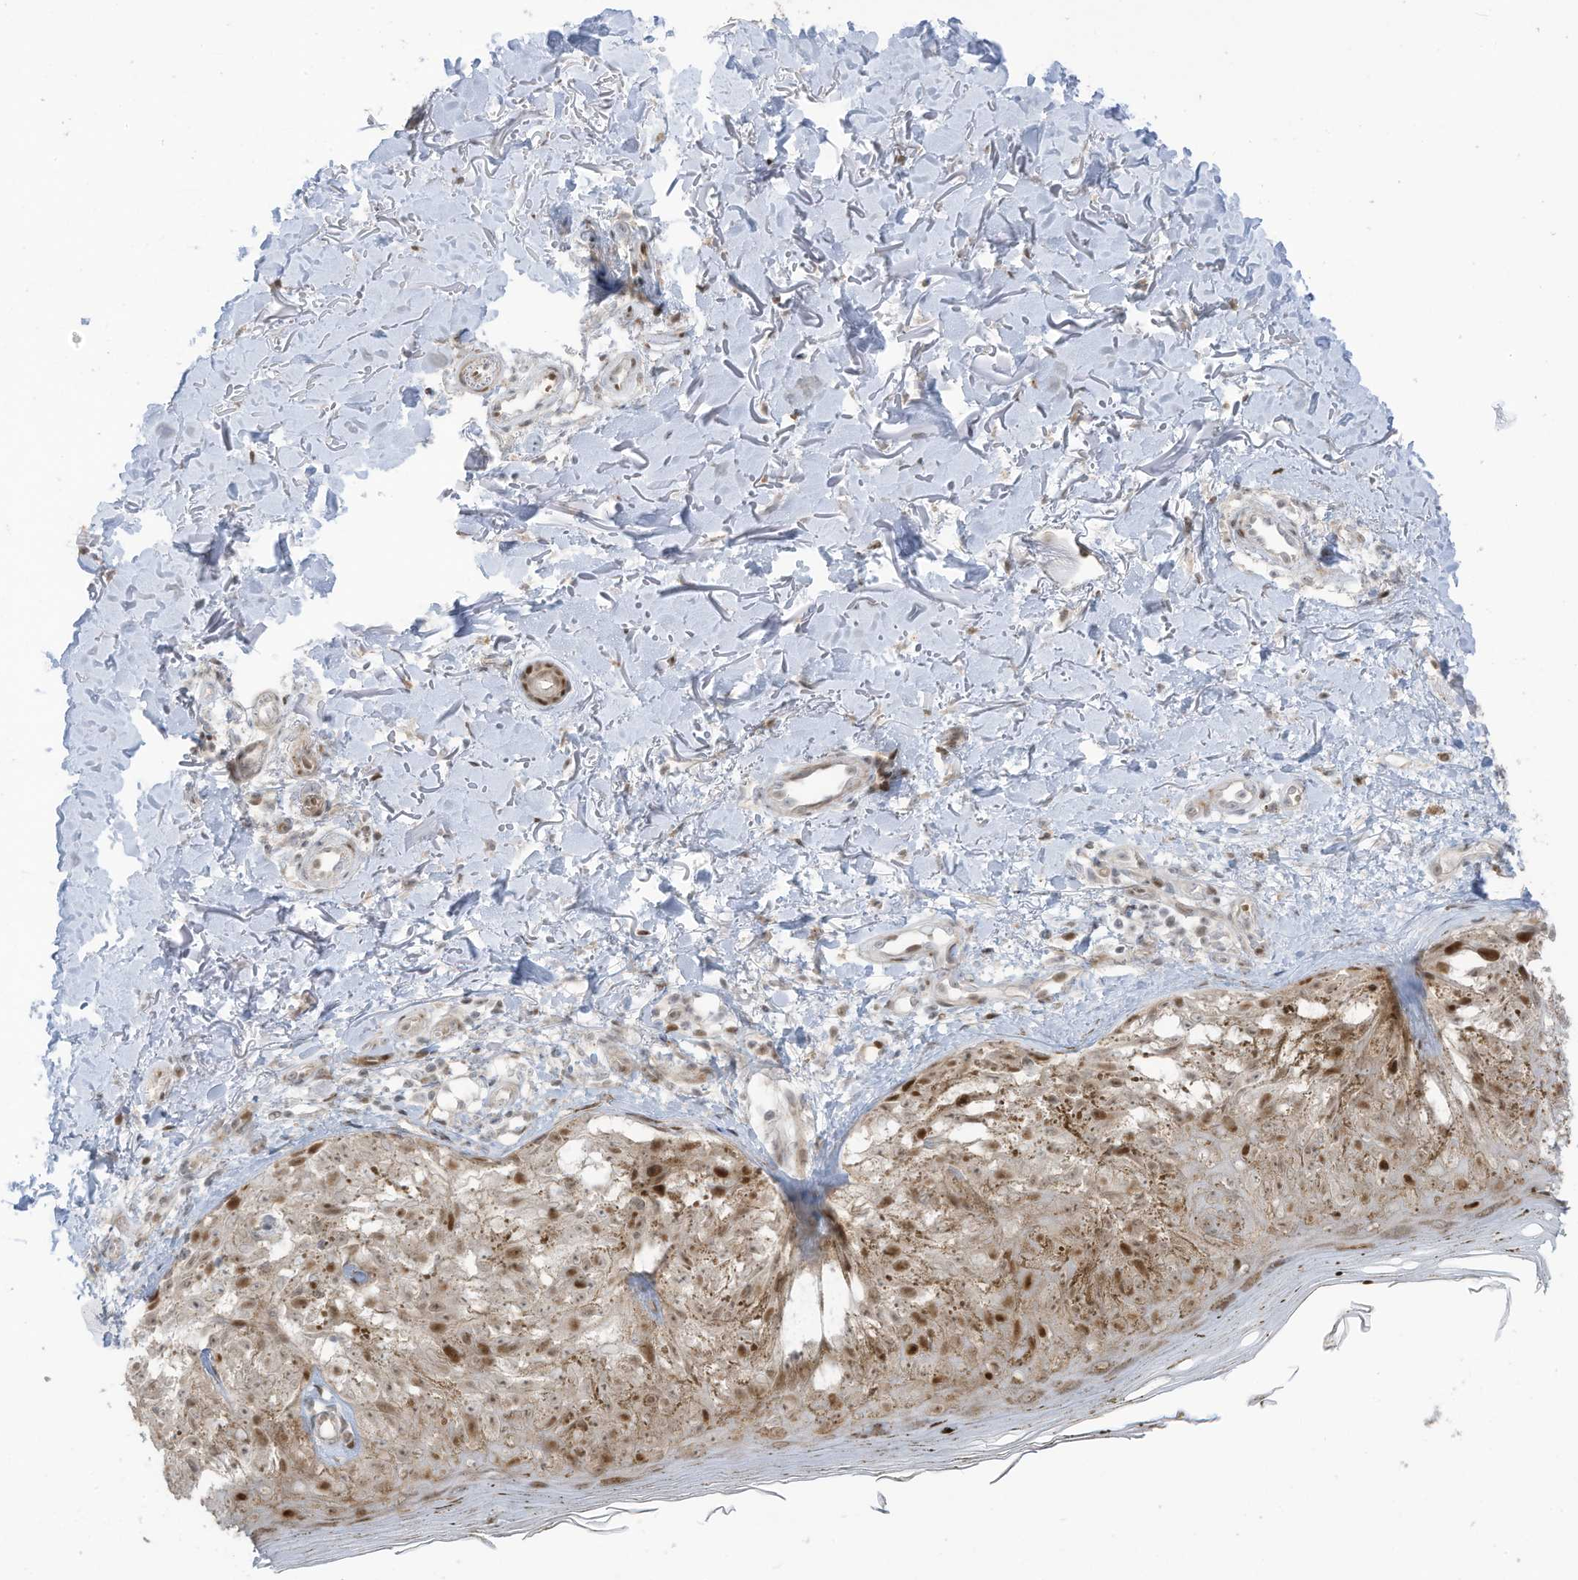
{"staining": {"intensity": "moderate", "quantity": "25%-75%", "location": "nuclear"}, "tissue": "melanoma", "cell_type": "Tumor cells", "image_type": "cancer", "snomed": [{"axis": "morphology", "description": "Malignant melanoma, NOS"}, {"axis": "topography", "description": "Skin"}], "caption": "Brown immunohistochemical staining in melanoma demonstrates moderate nuclear staining in about 25%-75% of tumor cells.", "gene": "ZCWPW2", "patient": {"sex": "female", "age": 50}}